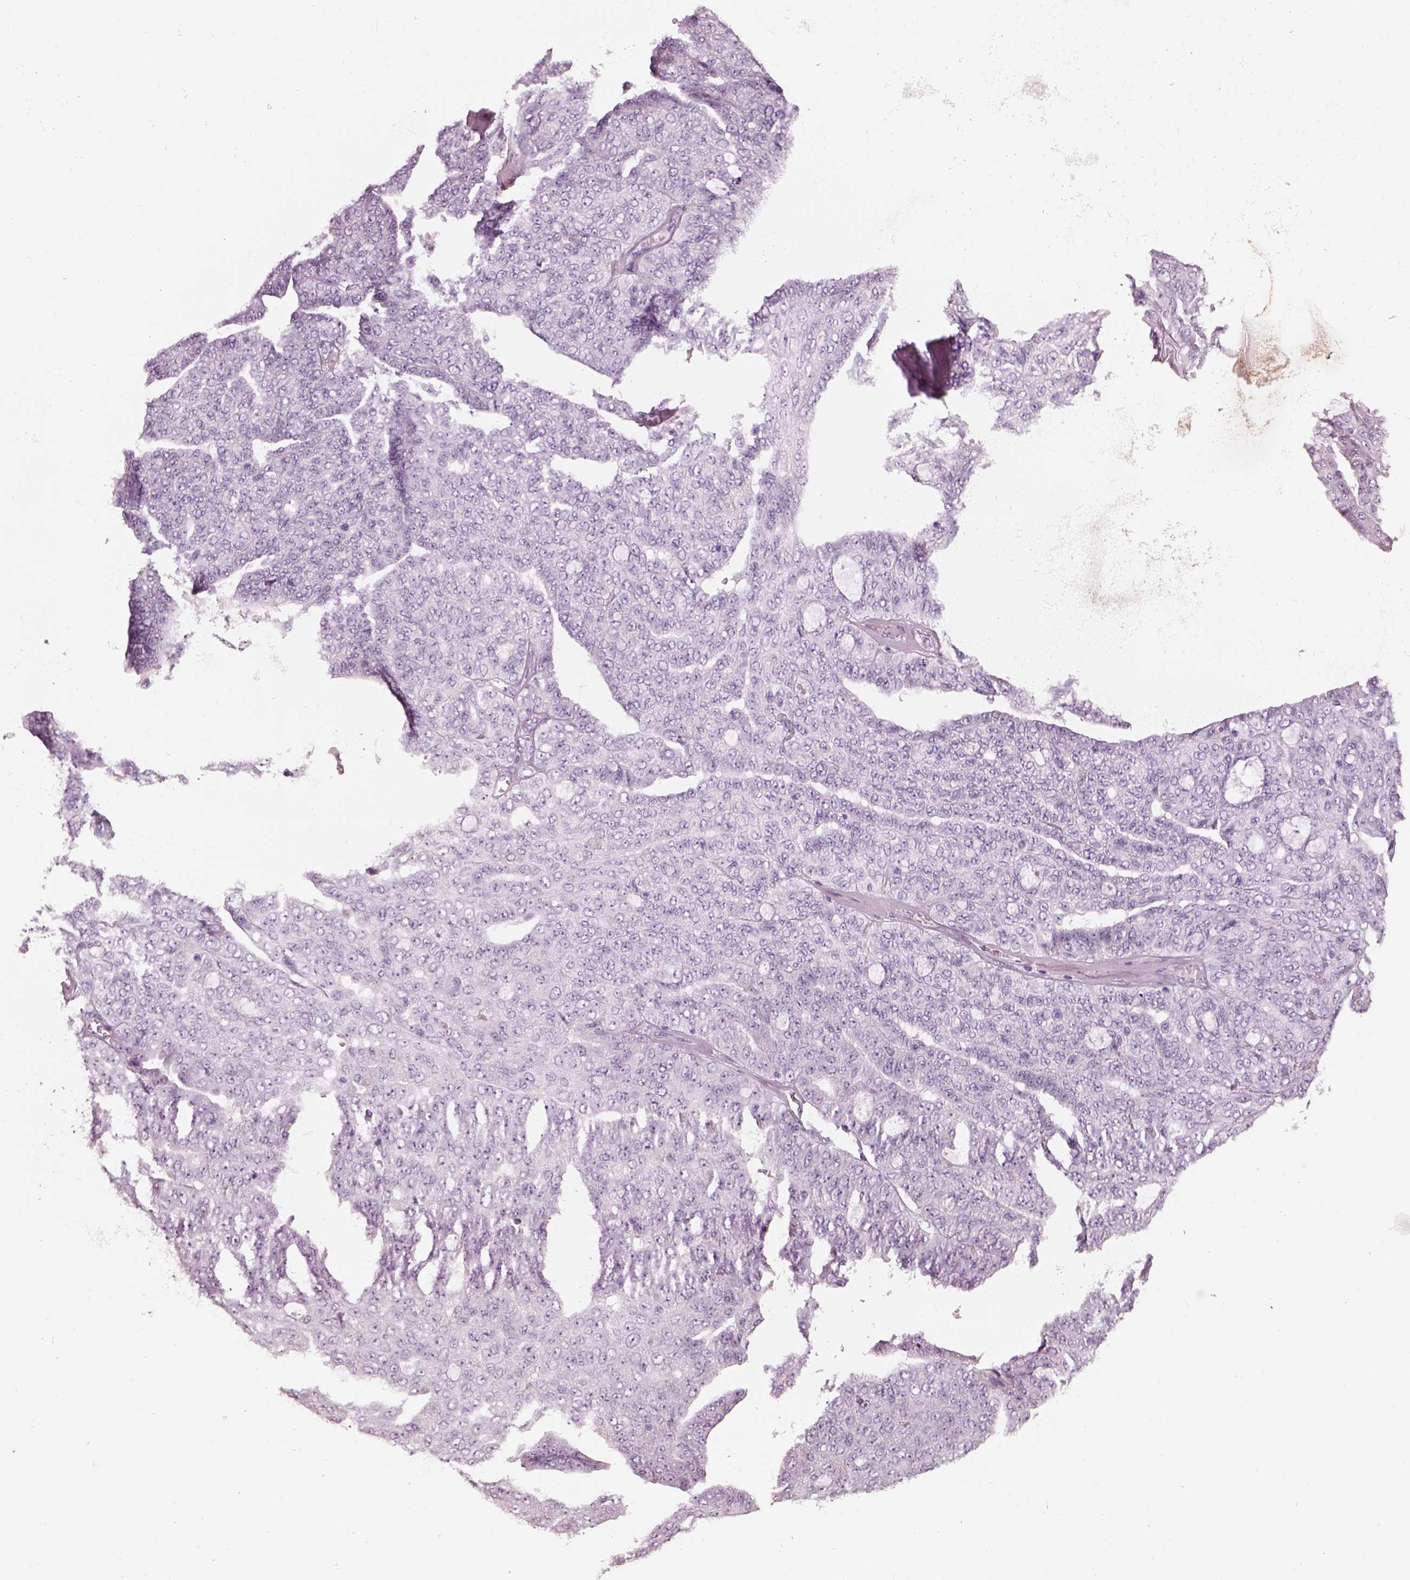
{"staining": {"intensity": "negative", "quantity": "none", "location": "none"}, "tissue": "ovarian cancer", "cell_type": "Tumor cells", "image_type": "cancer", "snomed": [{"axis": "morphology", "description": "Cystadenocarcinoma, serous, NOS"}, {"axis": "topography", "description": "Ovary"}], "caption": "A high-resolution image shows IHC staining of ovarian serous cystadenocarcinoma, which shows no significant expression in tumor cells.", "gene": "IGLL1", "patient": {"sex": "female", "age": 71}}